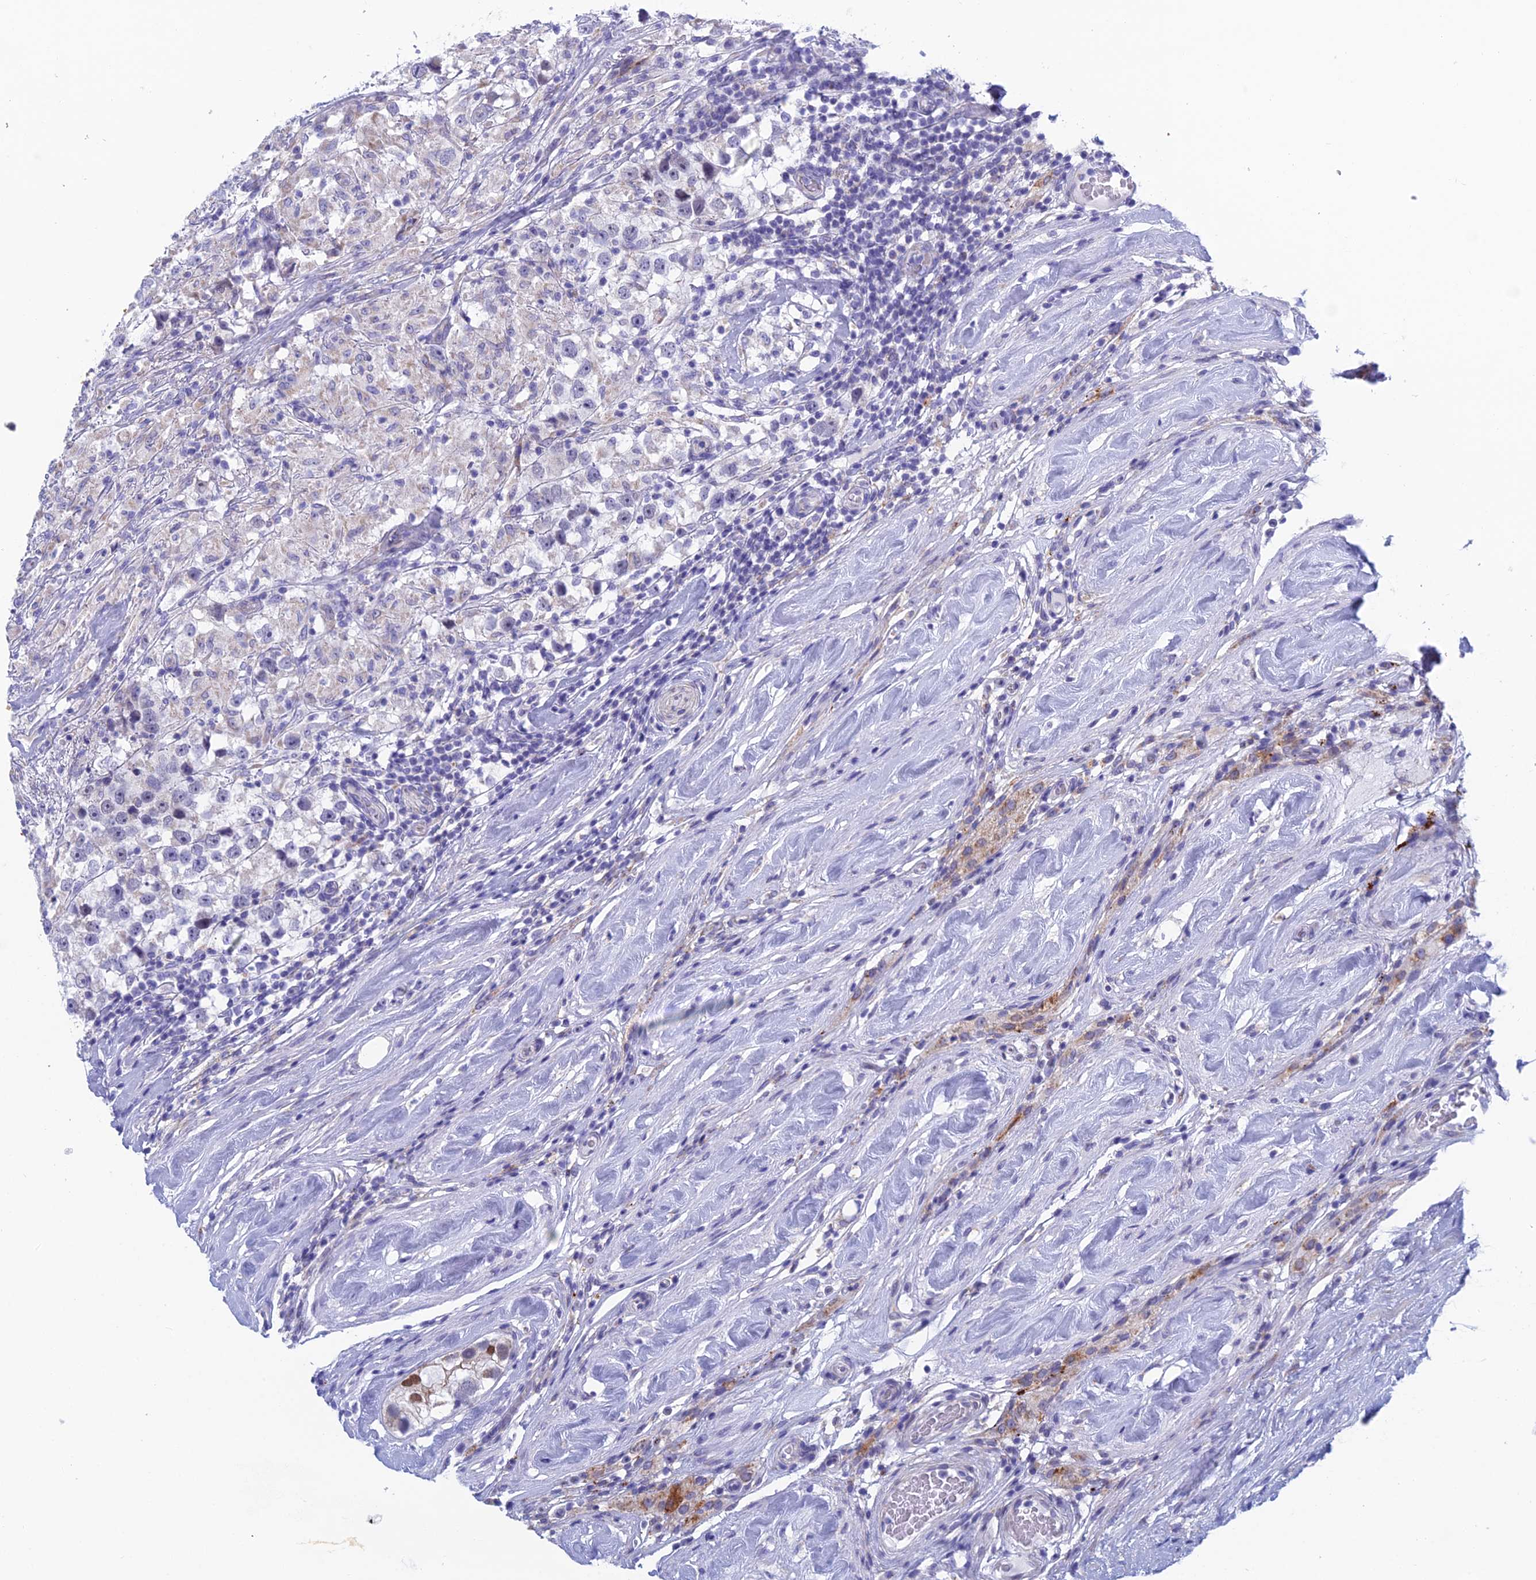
{"staining": {"intensity": "negative", "quantity": "none", "location": "none"}, "tissue": "testis cancer", "cell_type": "Tumor cells", "image_type": "cancer", "snomed": [{"axis": "morphology", "description": "Seminoma, NOS"}, {"axis": "topography", "description": "Testis"}], "caption": "The image displays no significant staining in tumor cells of seminoma (testis).", "gene": "CFAP210", "patient": {"sex": "male", "age": 46}}